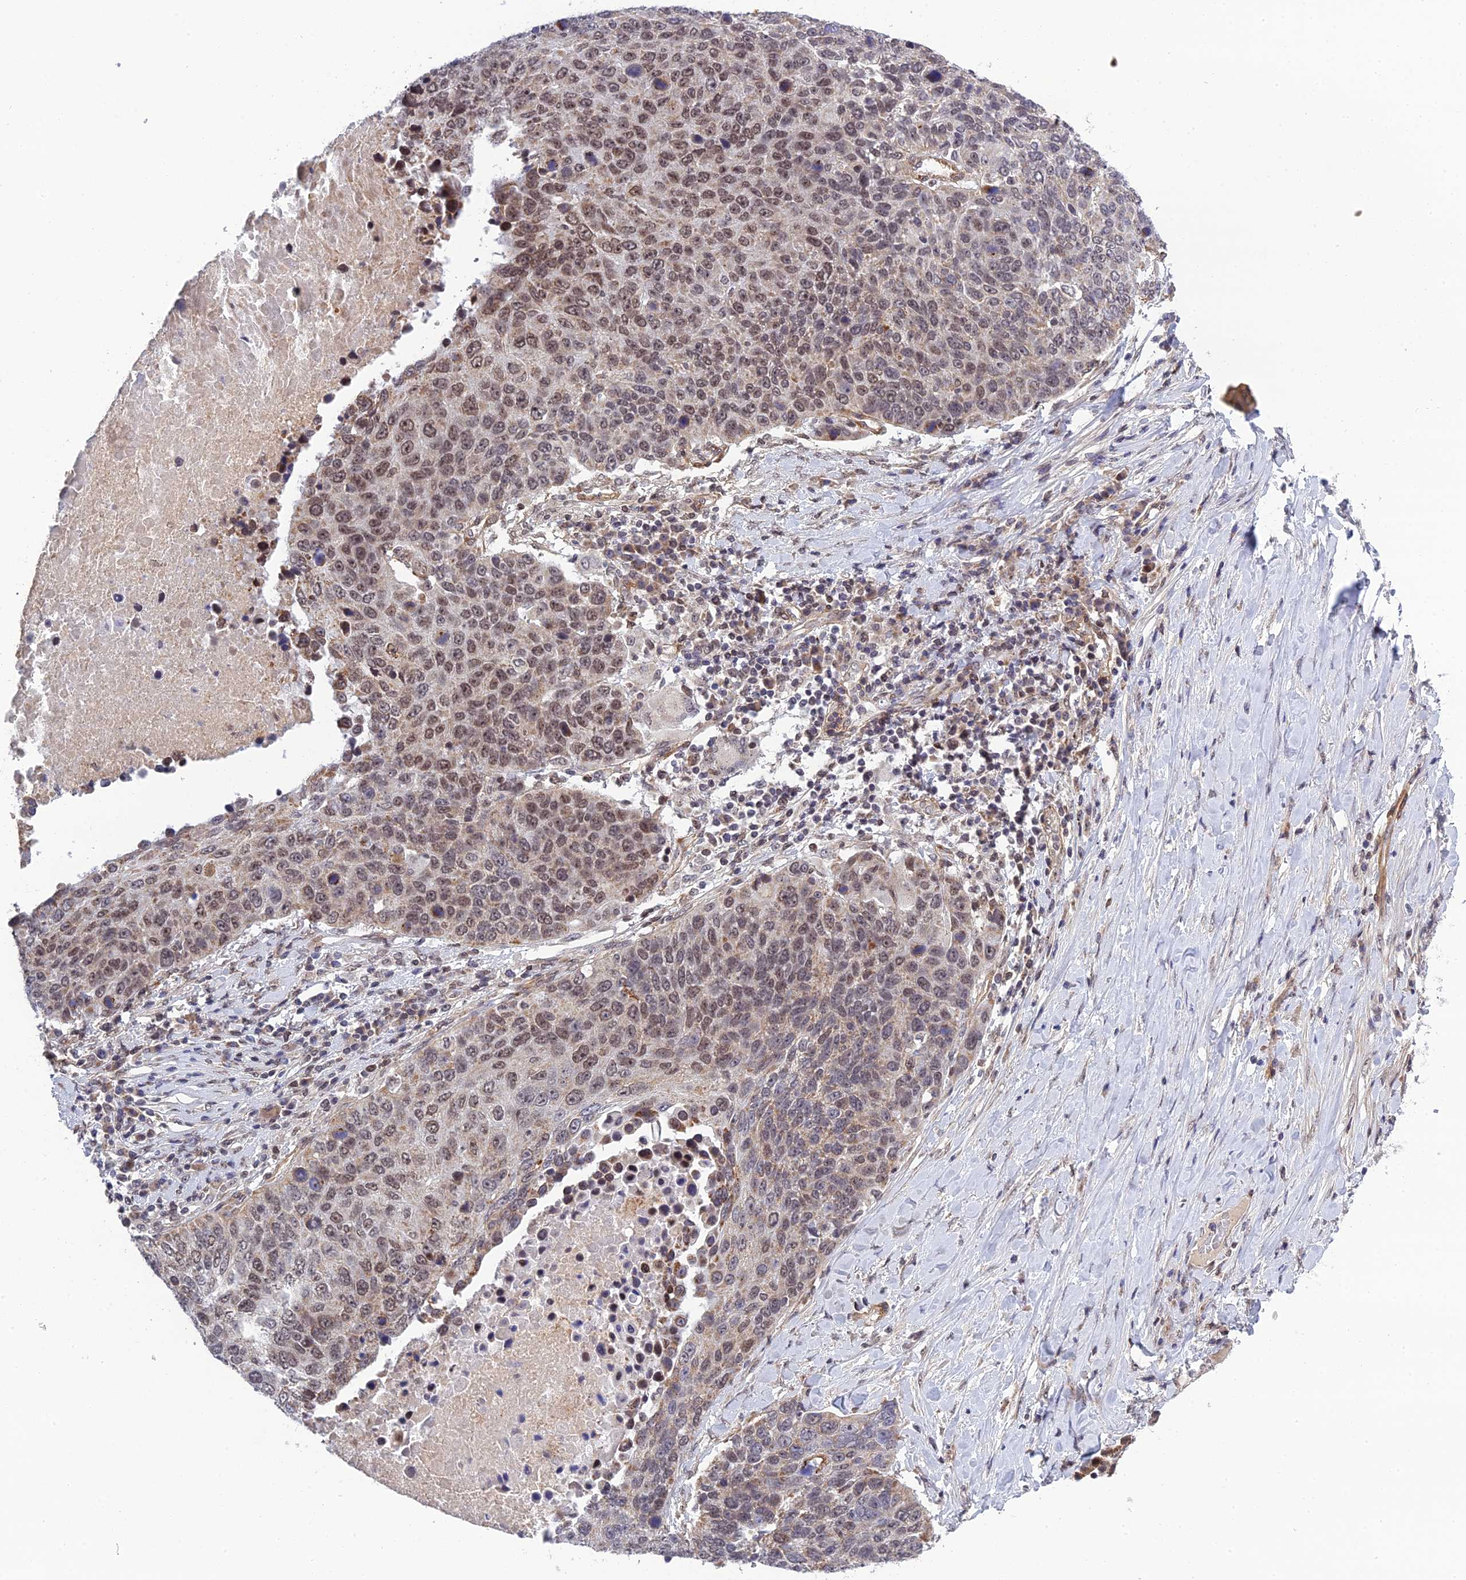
{"staining": {"intensity": "moderate", "quantity": ">75%", "location": "nuclear"}, "tissue": "lung cancer", "cell_type": "Tumor cells", "image_type": "cancer", "snomed": [{"axis": "morphology", "description": "Normal tissue, NOS"}, {"axis": "morphology", "description": "Squamous cell carcinoma, NOS"}, {"axis": "topography", "description": "Lymph node"}, {"axis": "topography", "description": "Lung"}], "caption": "Protein staining of lung cancer (squamous cell carcinoma) tissue exhibits moderate nuclear expression in approximately >75% of tumor cells. (brown staining indicates protein expression, while blue staining denotes nuclei).", "gene": "REXO1", "patient": {"sex": "male", "age": 66}}